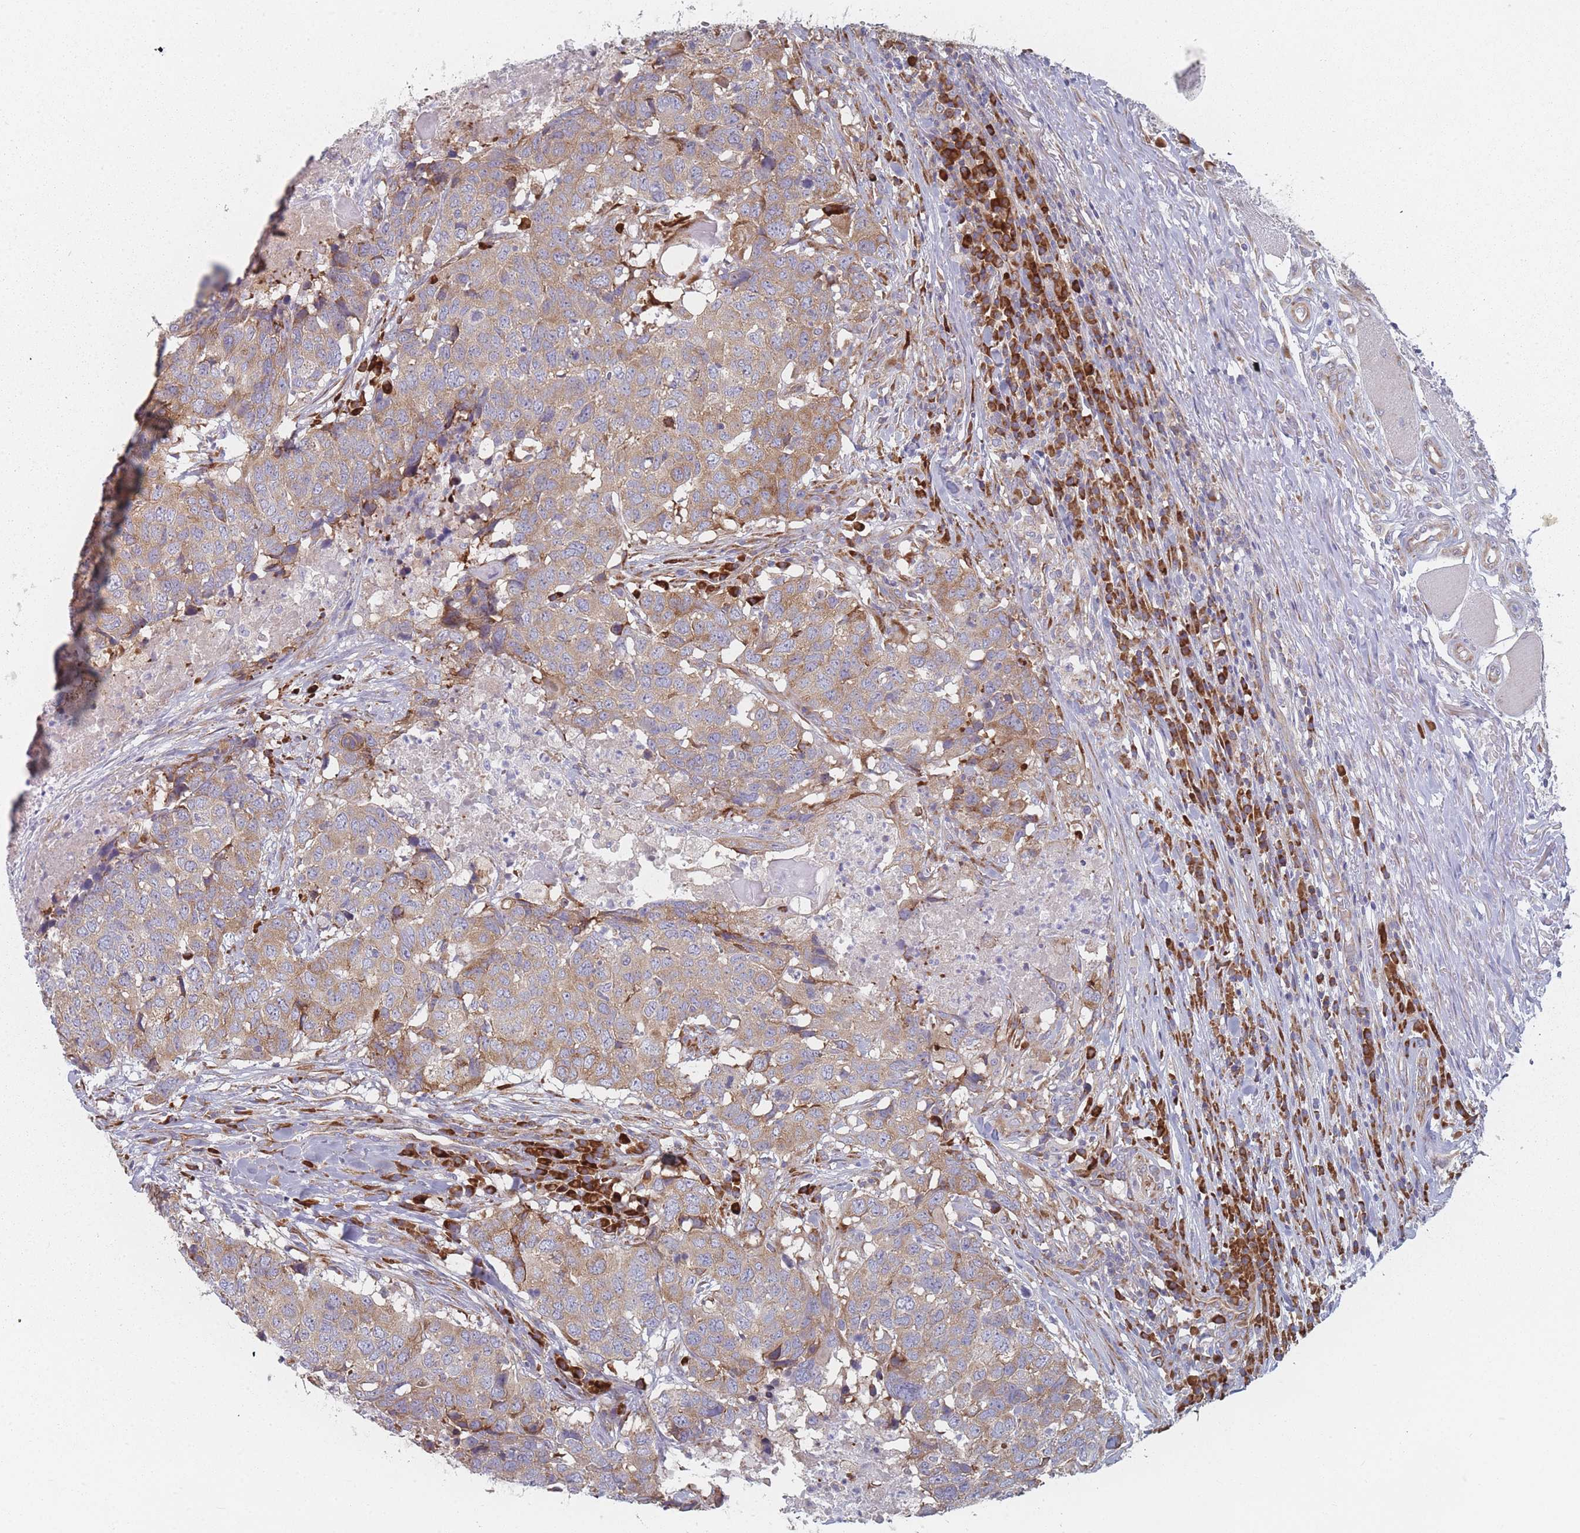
{"staining": {"intensity": "moderate", "quantity": "25%-75%", "location": "cytoplasmic/membranous"}, "tissue": "head and neck cancer", "cell_type": "Tumor cells", "image_type": "cancer", "snomed": [{"axis": "morphology", "description": "Normal tissue, NOS"}, {"axis": "morphology", "description": "Squamous cell carcinoma, NOS"}, {"axis": "topography", "description": "Skeletal muscle"}, {"axis": "topography", "description": "Vascular tissue"}, {"axis": "topography", "description": "Peripheral nerve tissue"}, {"axis": "topography", "description": "Head-Neck"}], "caption": "IHC photomicrograph of neoplastic tissue: head and neck cancer stained using immunohistochemistry (IHC) shows medium levels of moderate protein expression localized specifically in the cytoplasmic/membranous of tumor cells, appearing as a cytoplasmic/membranous brown color.", "gene": "CACNG5", "patient": {"sex": "male", "age": 66}}